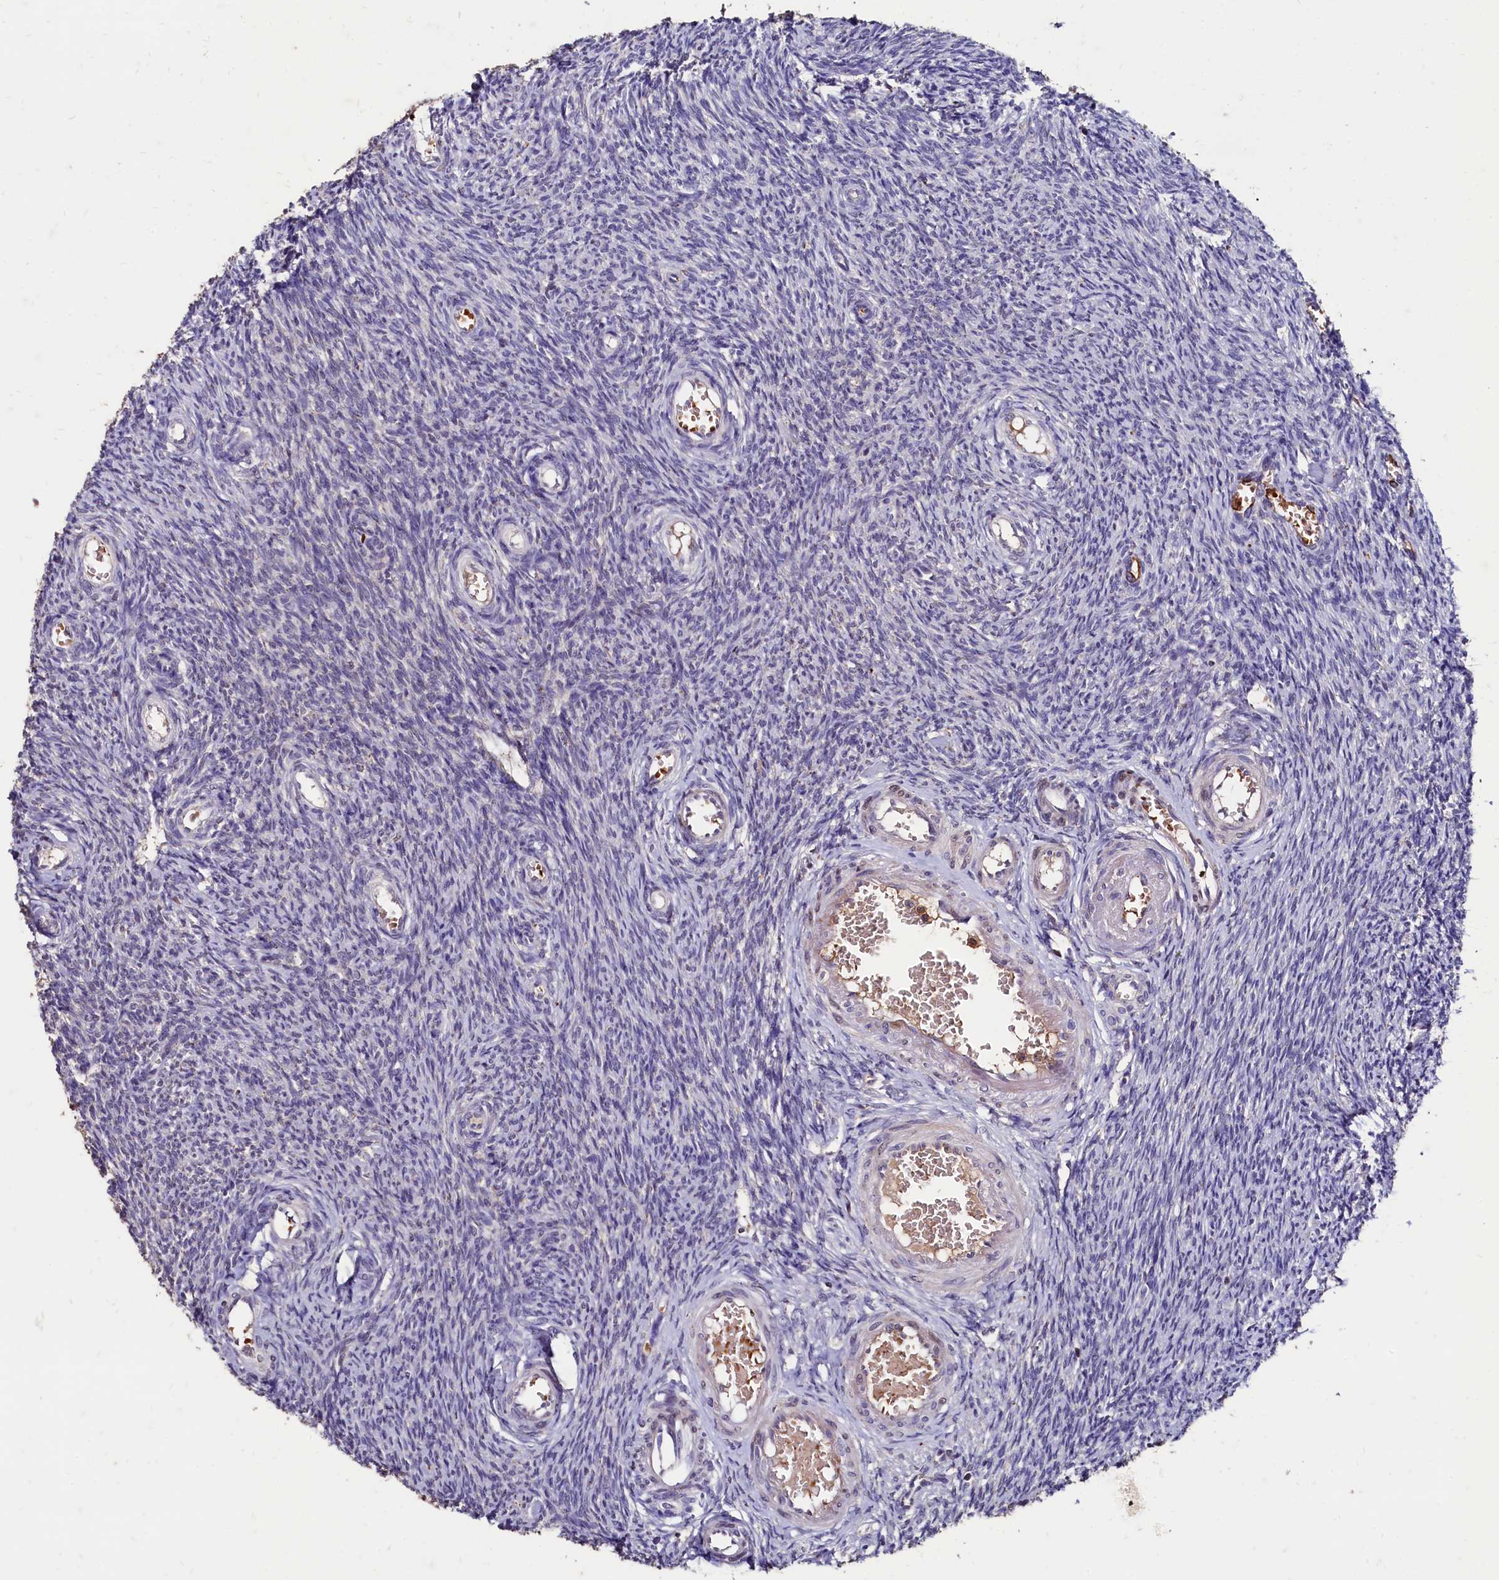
{"staining": {"intensity": "negative", "quantity": "none", "location": "none"}, "tissue": "ovary", "cell_type": "Ovarian stroma cells", "image_type": "normal", "snomed": [{"axis": "morphology", "description": "Normal tissue, NOS"}, {"axis": "topography", "description": "Ovary"}], "caption": "Ovary stained for a protein using immunohistochemistry (IHC) displays no staining ovarian stroma cells.", "gene": "CSTPP1", "patient": {"sex": "female", "age": 44}}